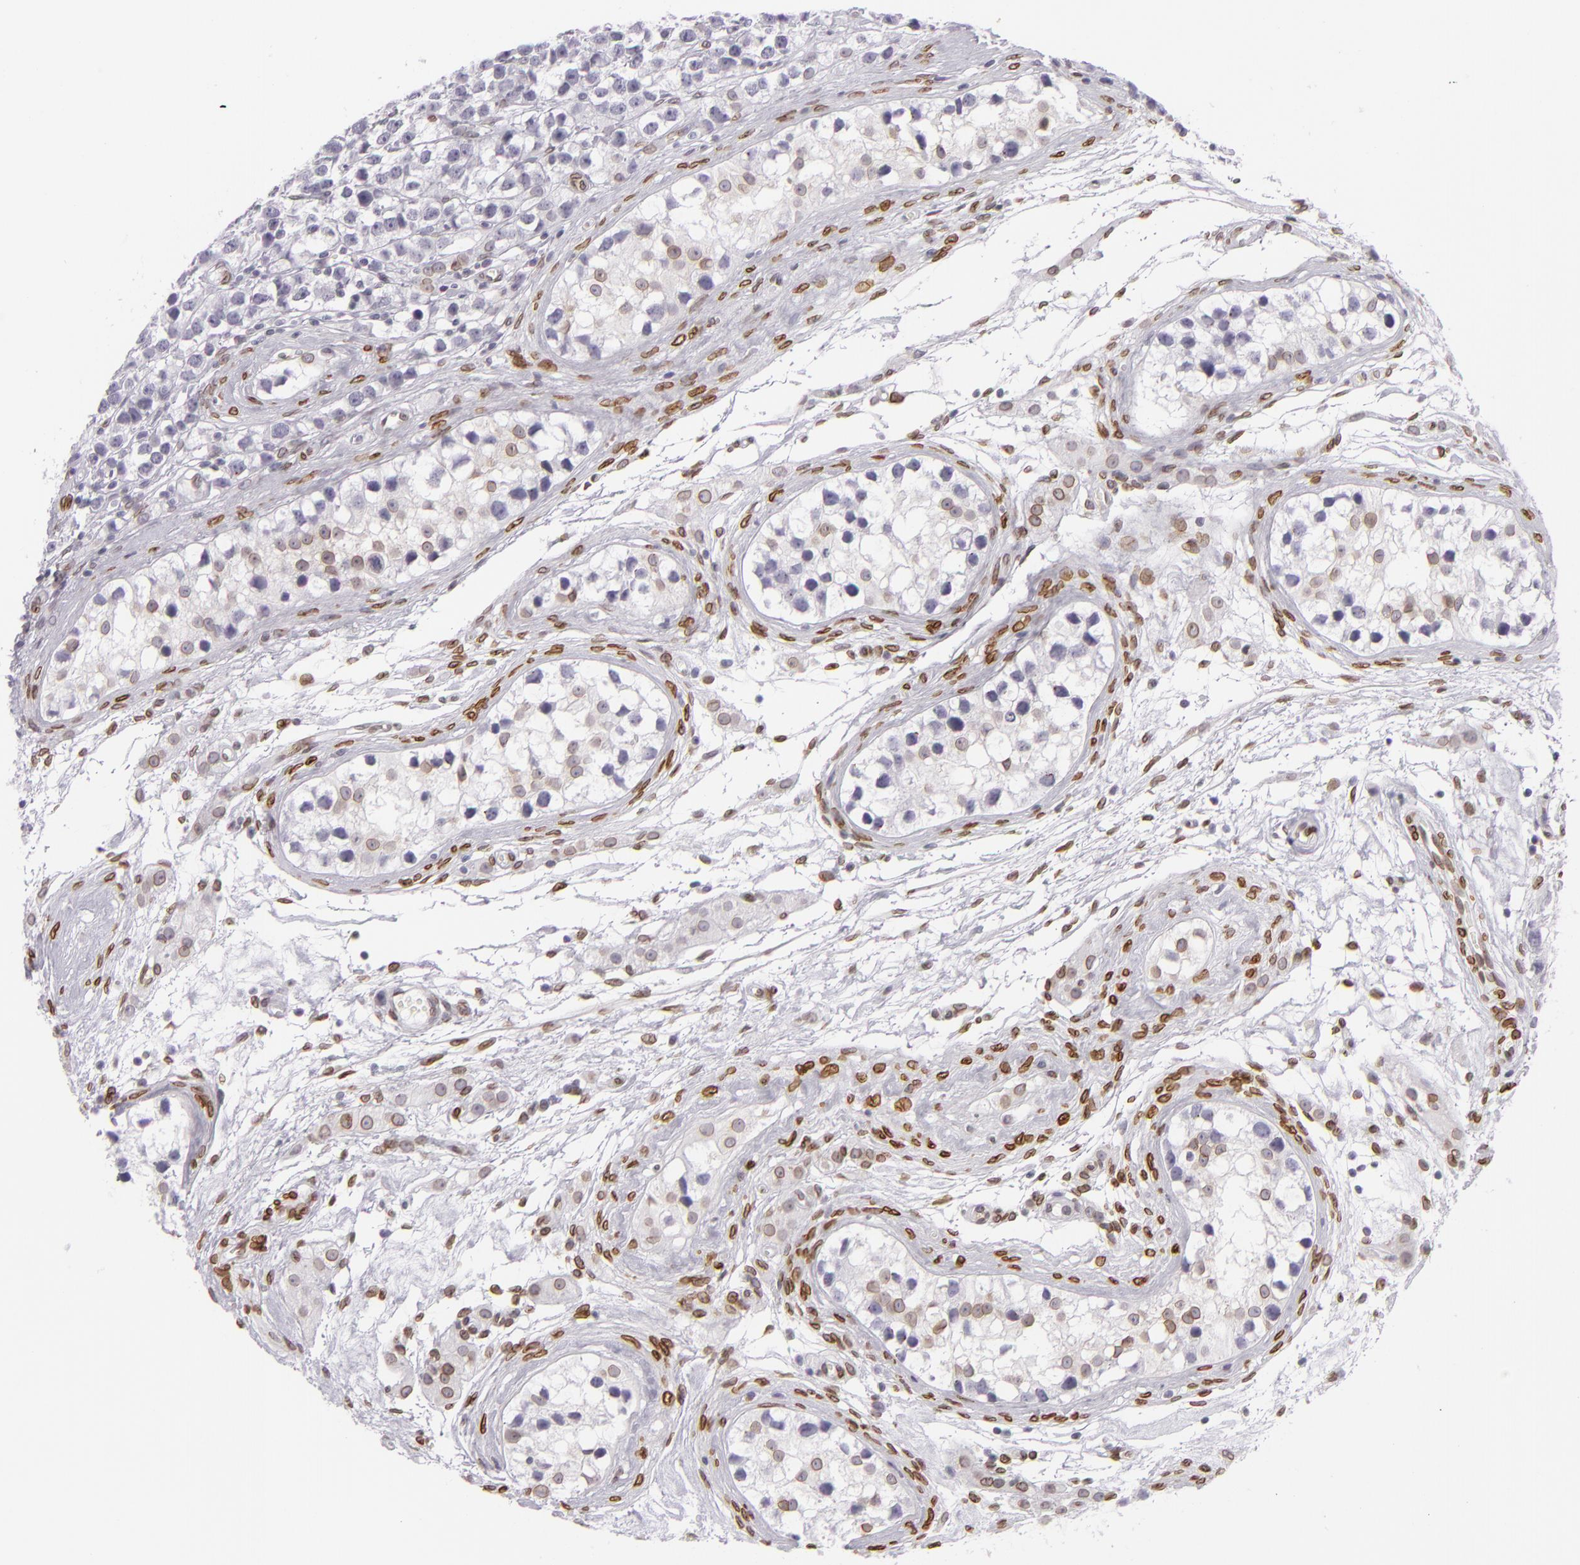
{"staining": {"intensity": "weak", "quantity": "<25%", "location": "nuclear"}, "tissue": "testis cancer", "cell_type": "Tumor cells", "image_type": "cancer", "snomed": [{"axis": "morphology", "description": "Seminoma, NOS"}, {"axis": "topography", "description": "Testis"}], "caption": "Immunohistochemistry image of neoplastic tissue: testis seminoma stained with DAB exhibits no significant protein positivity in tumor cells.", "gene": "EMD", "patient": {"sex": "male", "age": 25}}